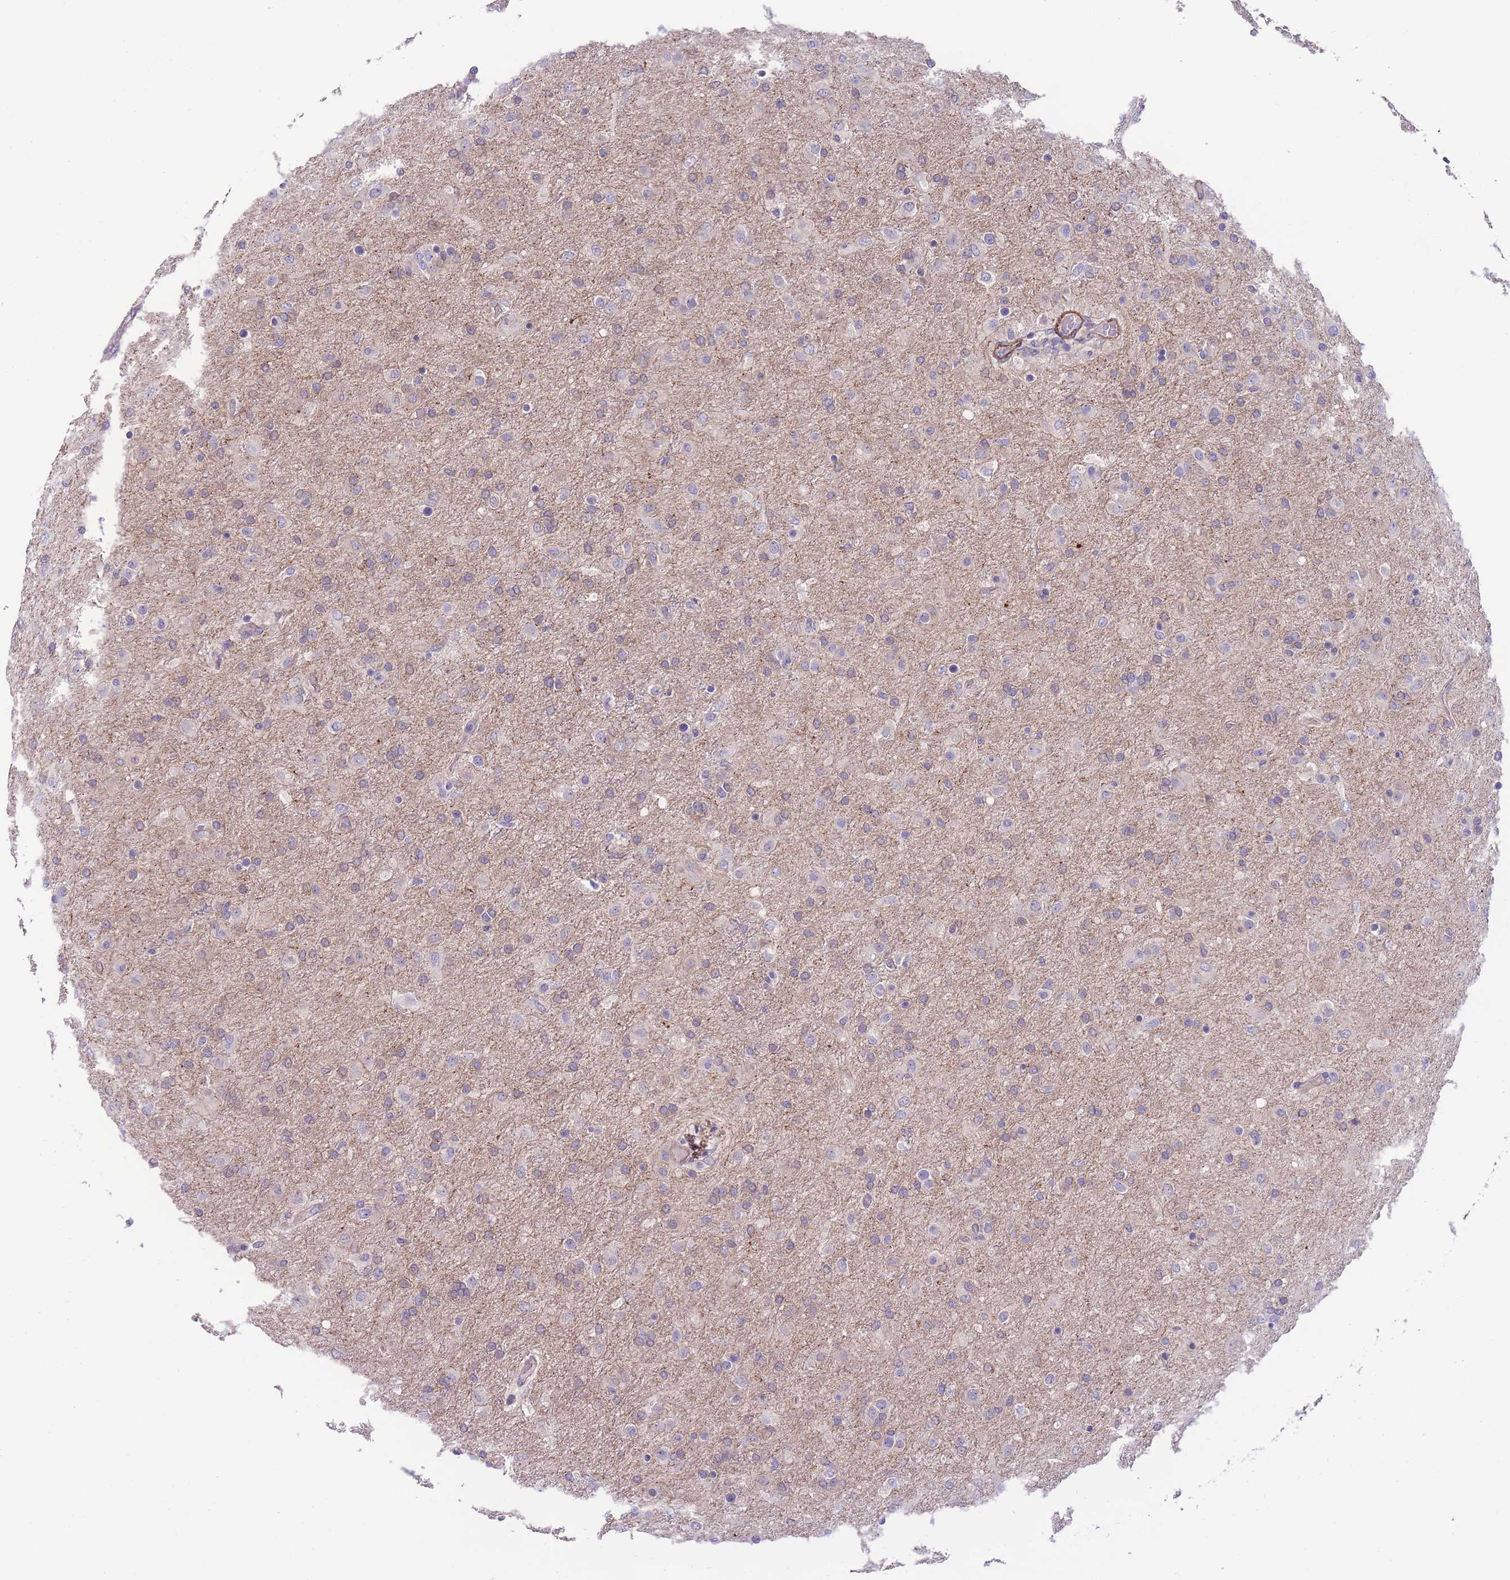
{"staining": {"intensity": "negative", "quantity": "none", "location": "none"}, "tissue": "glioma", "cell_type": "Tumor cells", "image_type": "cancer", "snomed": [{"axis": "morphology", "description": "Glioma, malignant, Low grade"}, {"axis": "topography", "description": "Brain"}], "caption": "High power microscopy image of an immunohistochemistry (IHC) histopathology image of glioma, revealing no significant expression in tumor cells.", "gene": "FAM124A", "patient": {"sex": "male", "age": 65}}